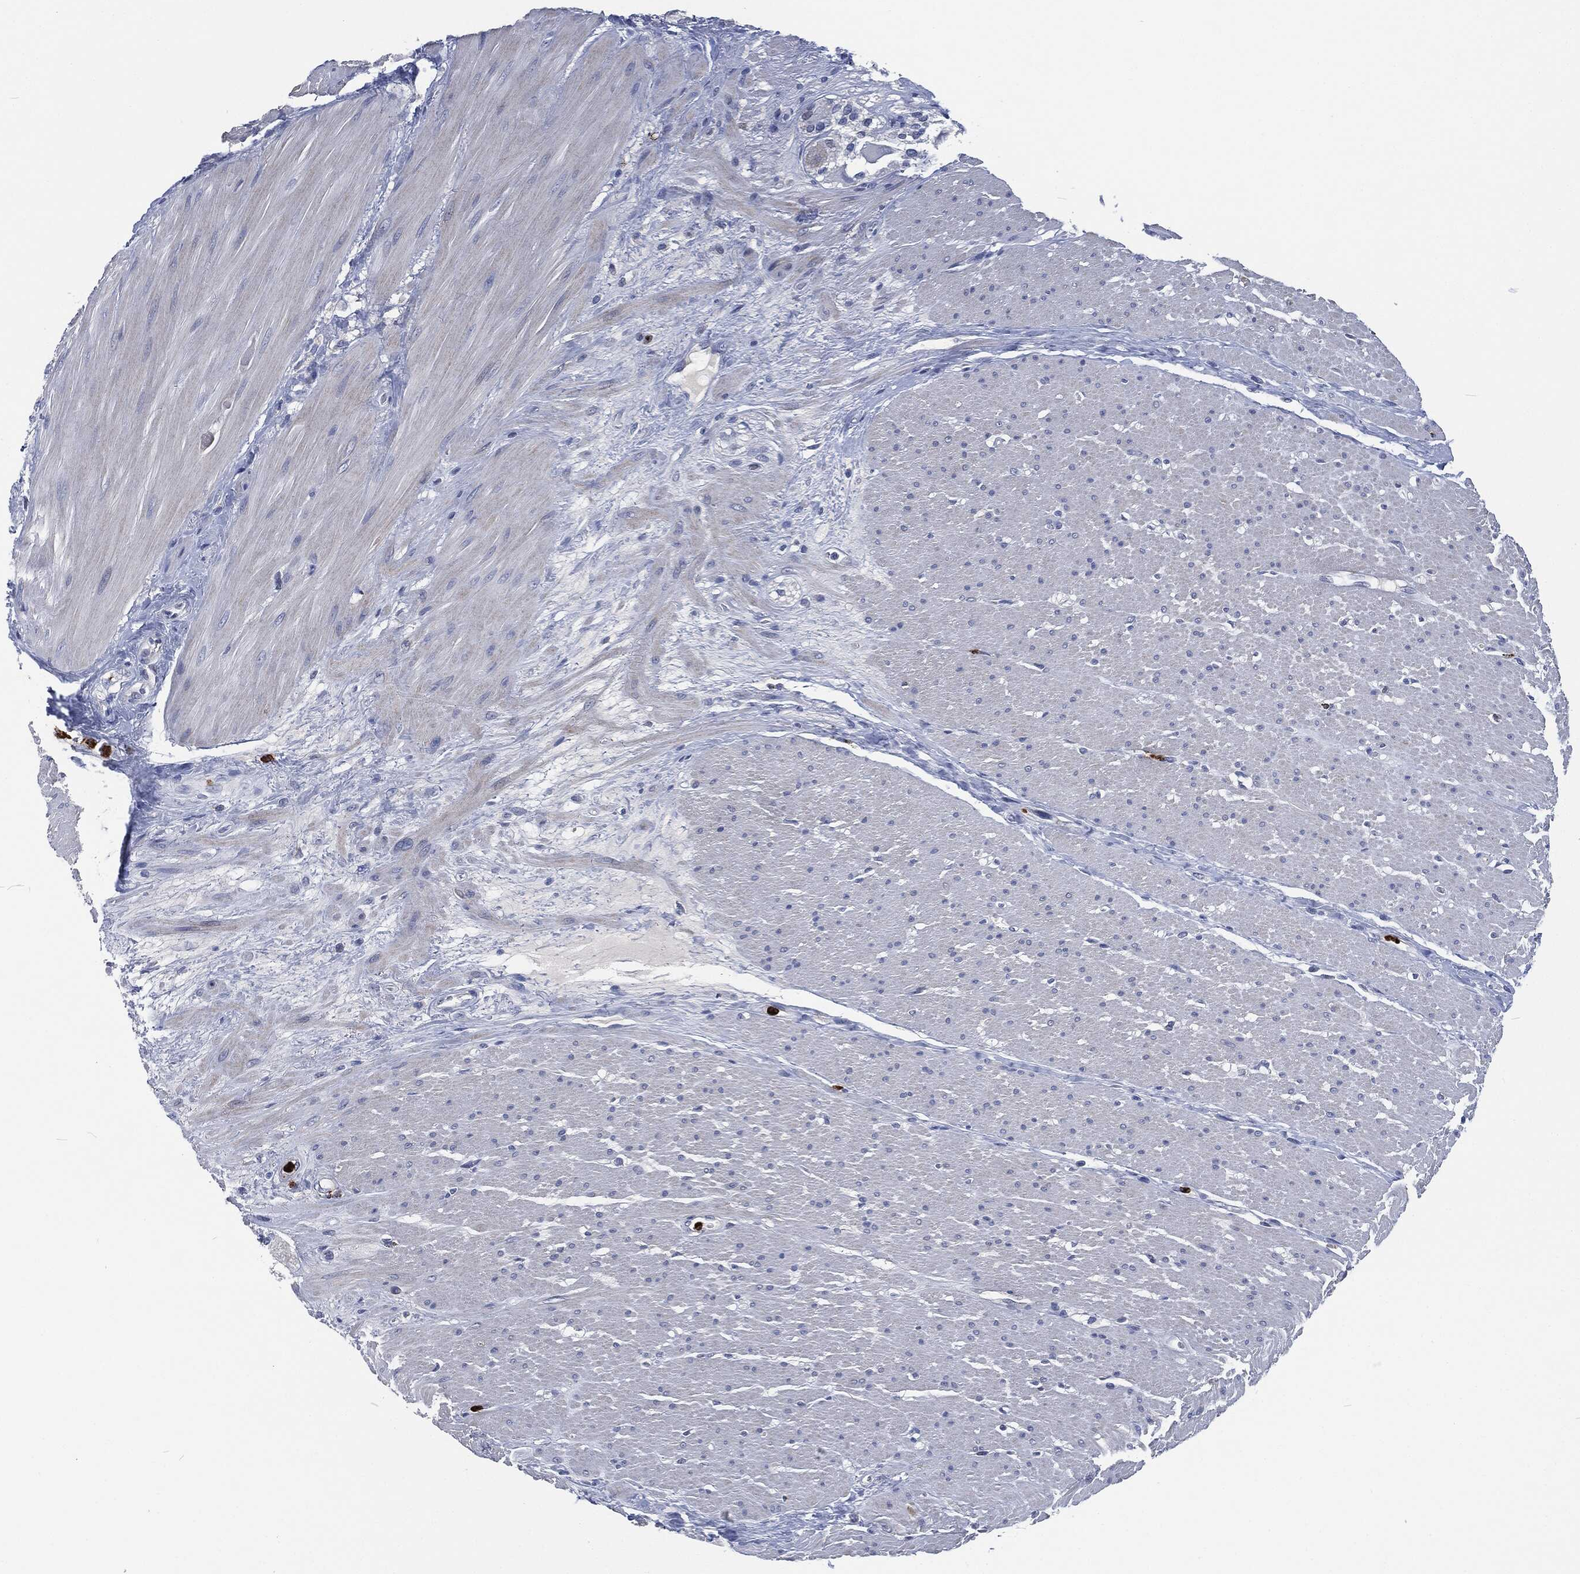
{"staining": {"intensity": "negative", "quantity": "none", "location": "none"}, "tissue": "smooth muscle", "cell_type": "Smooth muscle cells", "image_type": "normal", "snomed": [{"axis": "morphology", "description": "Normal tissue, NOS"}, {"axis": "topography", "description": "Soft tissue"}, {"axis": "topography", "description": "Smooth muscle"}], "caption": "A micrograph of human smooth muscle is negative for staining in smooth muscle cells. Nuclei are stained in blue.", "gene": "MPO", "patient": {"sex": "male", "age": 72}}